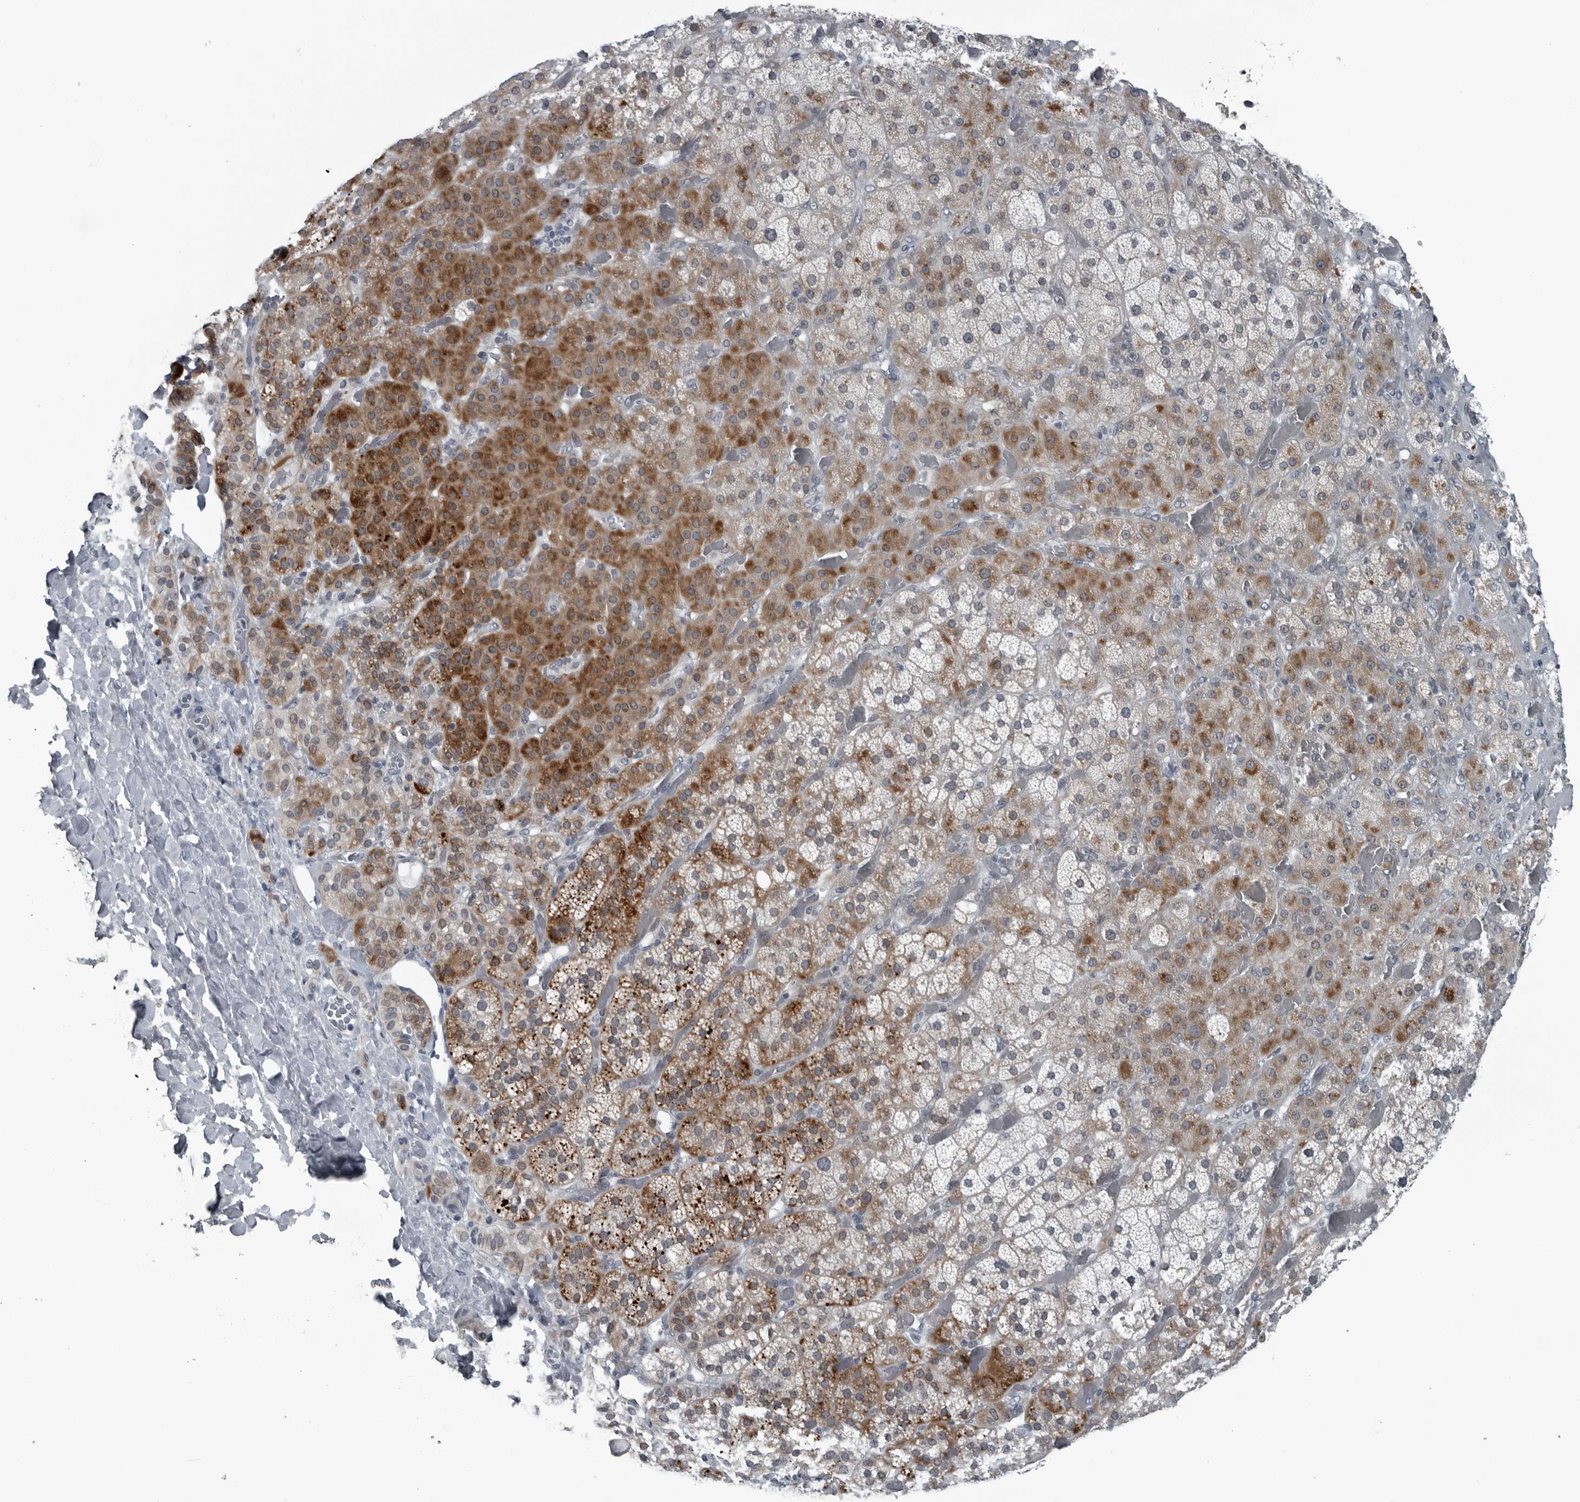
{"staining": {"intensity": "moderate", "quantity": "25%-75%", "location": "cytoplasmic/membranous"}, "tissue": "adrenal gland", "cell_type": "Glandular cells", "image_type": "normal", "snomed": [{"axis": "morphology", "description": "Normal tissue, NOS"}, {"axis": "topography", "description": "Adrenal gland"}], "caption": "Adrenal gland stained with a brown dye exhibits moderate cytoplasmic/membranous positive staining in about 25%-75% of glandular cells.", "gene": "DNAAF11", "patient": {"sex": "male", "age": 57}}